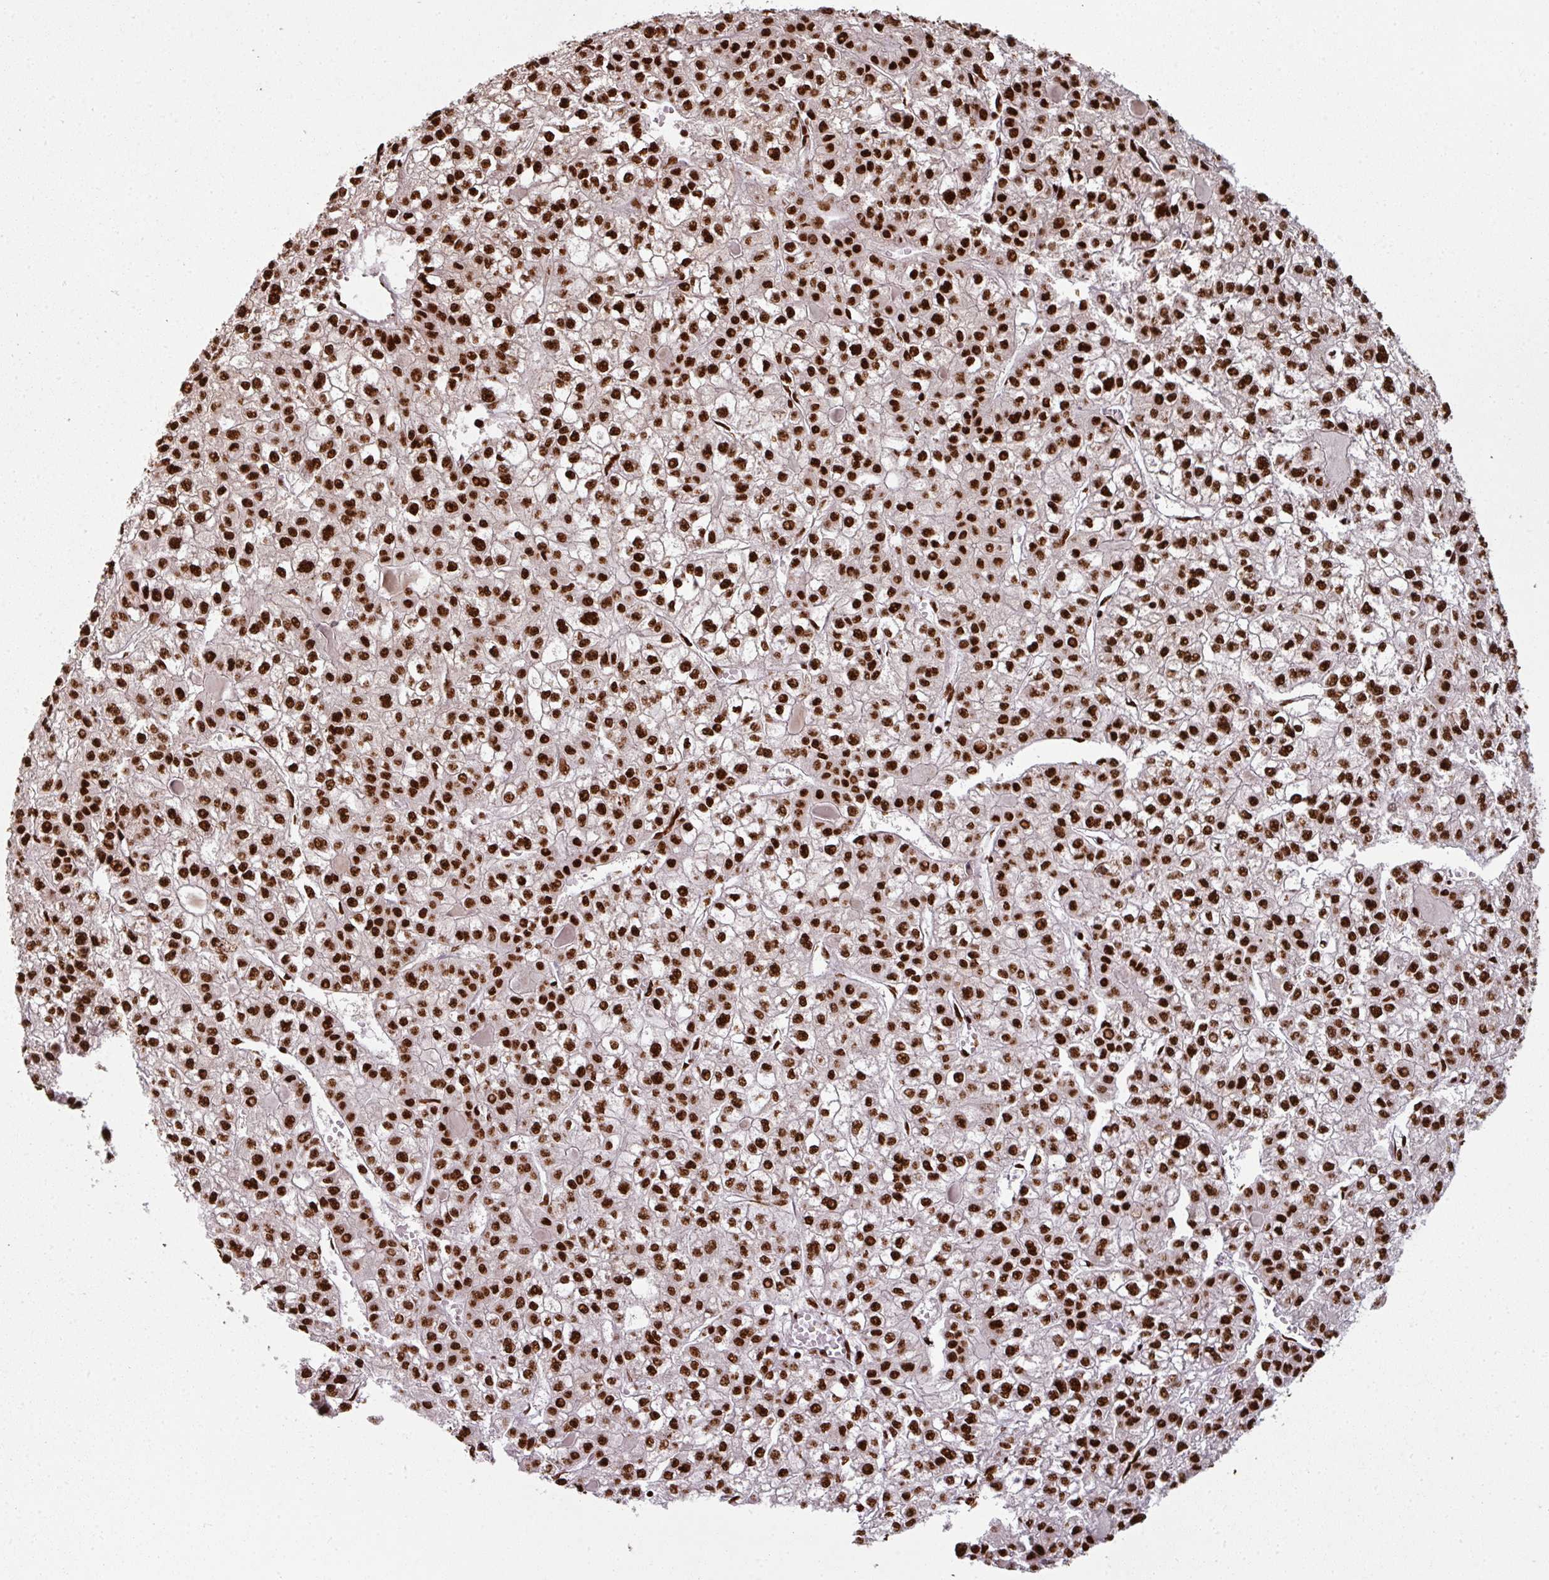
{"staining": {"intensity": "strong", "quantity": ">75%", "location": "nuclear"}, "tissue": "liver cancer", "cell_type": "Tumor cells", "image_type": "cancer", "snomed": [{"axis": "morphology", "description": "Carcinoma, Hepatocellular, NOS"}, {"axis": "topography", "description": "Liver"}], "caption": "Immunohistochemical staining of liver hepatocellular carcinoma demonstrates high levels of strong nuclear protein staining in approximately >75% of tumor cells.", "gene": "SIK3", "patient": {"sex": "female", "age": 43}}